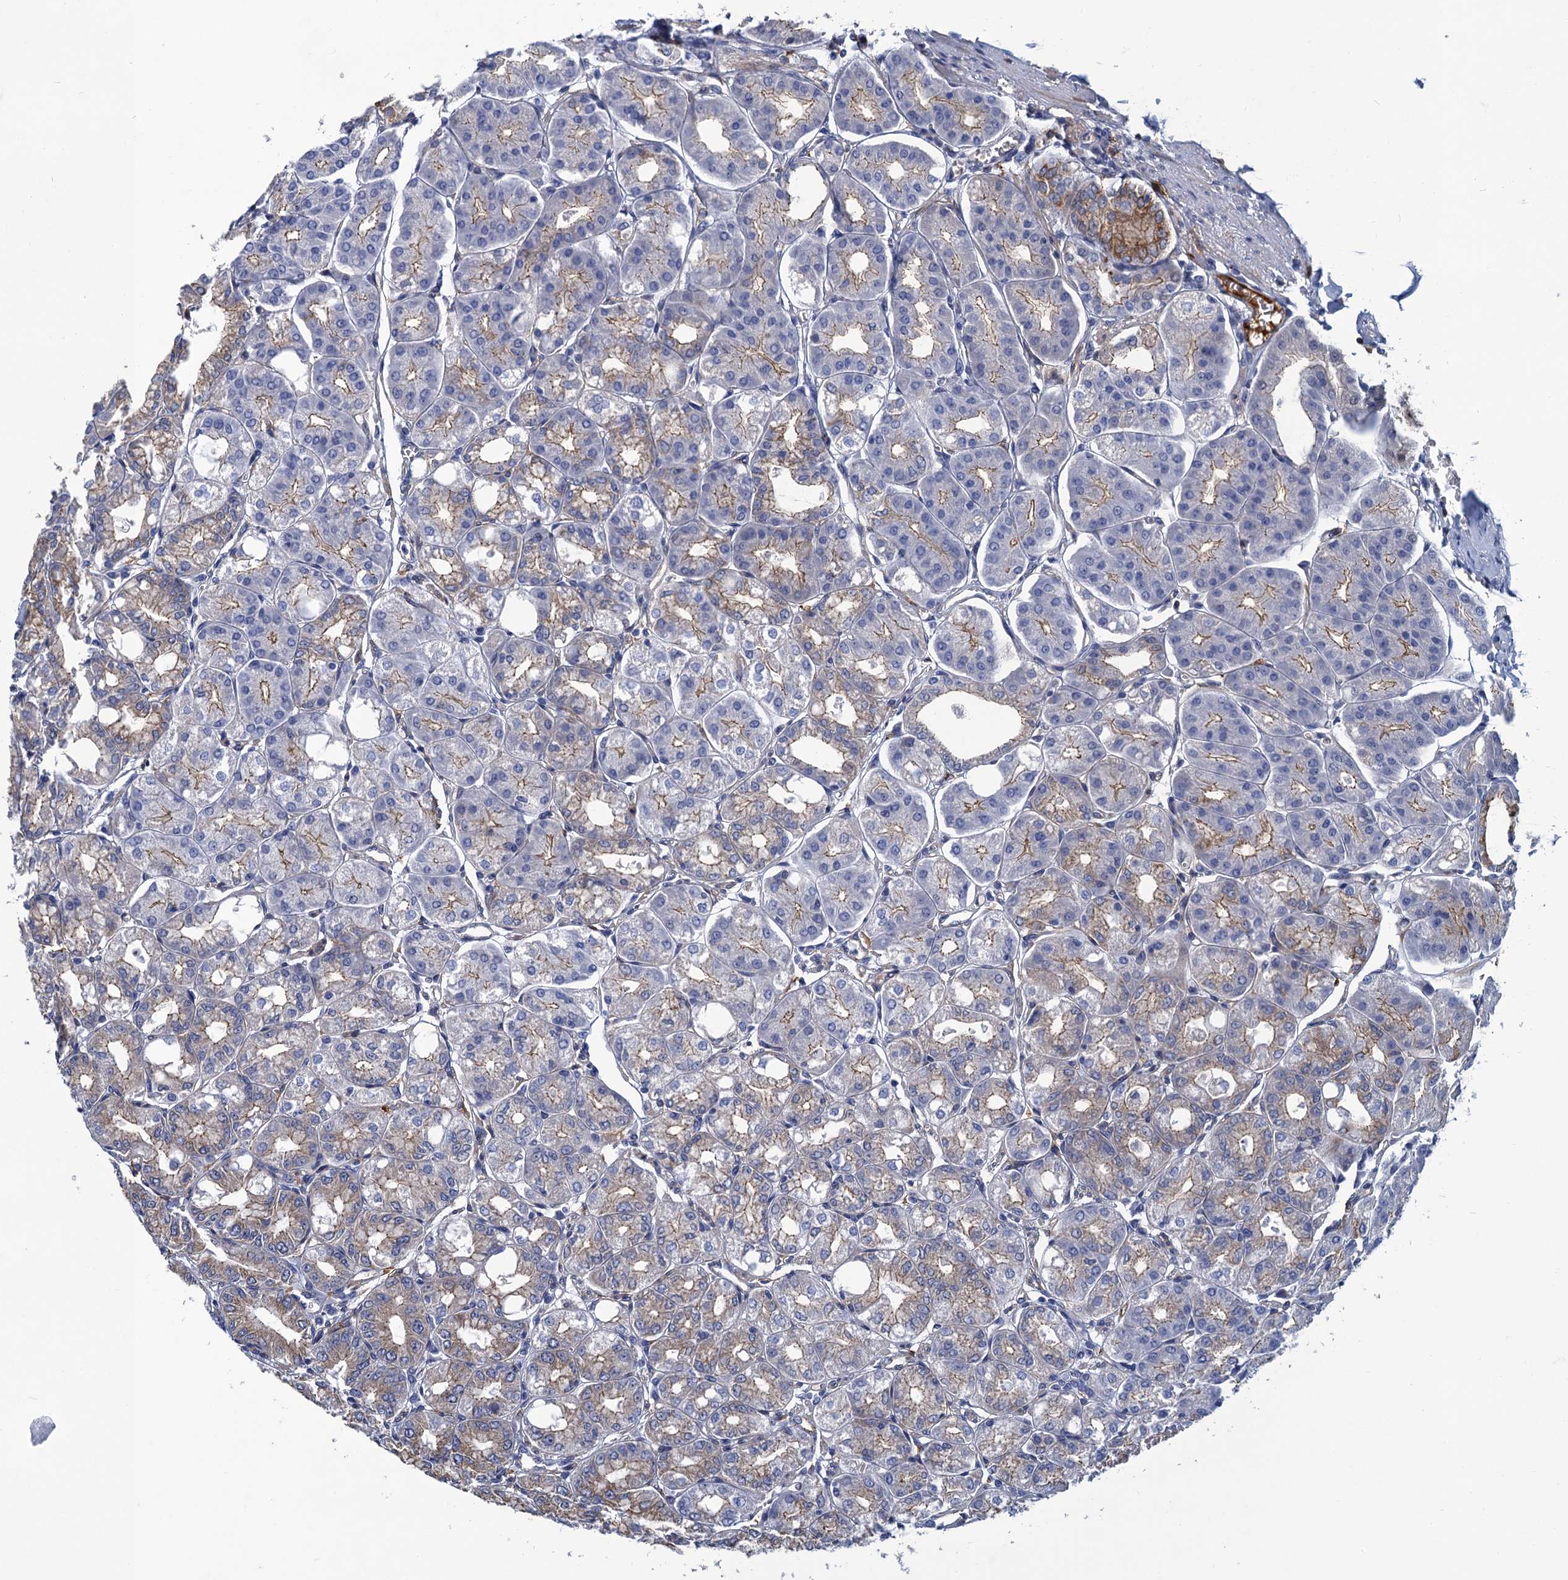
{"staining": {"intensity": "moderate", "quantity": "25%-75%", "location": "cytoplasmic/membranous"}, "tissue": "stomach", "cell_type": "Glandular cells", "image_type": "normal", "snomed": [{"axis": "morphology", "description": "Normal tissue, NOS"}, {"axis": "topography", "description": "Stomach, lower"}], "caption": "About 25%-75% of glandular cells in normal stomach display moderate cytoplasmic/membranous protein staining as visualized by brown immunohistochemical staining.", "gene": "DNHD1", "patient": {"sex": "male", "age": 71}}